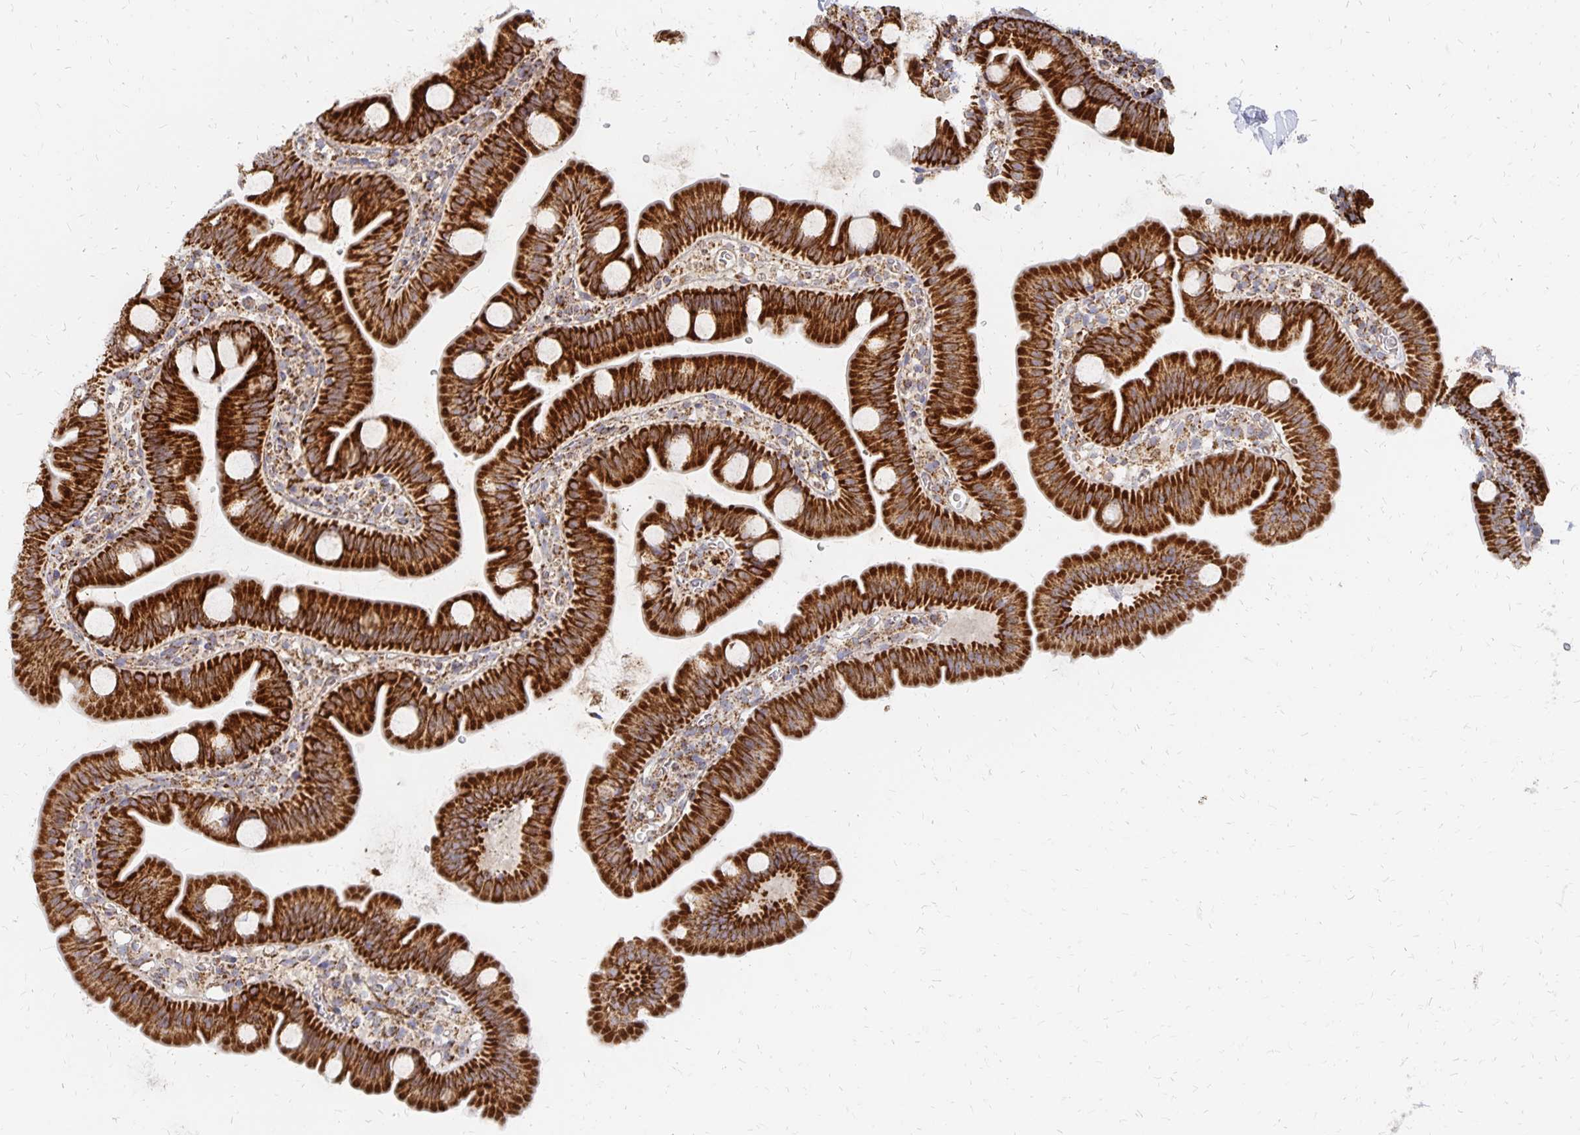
{"staining": {"intensity": "strong", "quantity": ">75%", "location": "cytoplasmic/membranous"}, "tissue": "small intestine", "cell_type": "Glandular cells", "image_type": "normal", "snomed": [{"axis": "morphology", "description": "Normal tissue, NOS"}, {"axis": "topography", "description": "Small intestine"}], "caption": "Immunohistochemistry (IHC) of normal human small intestine displays high levels of strong cytoplasmic/membranous positivity in approximately >75% of glandular cells.", "gene": "STOML2", "patient": {"sex": "female", "age": 68}}